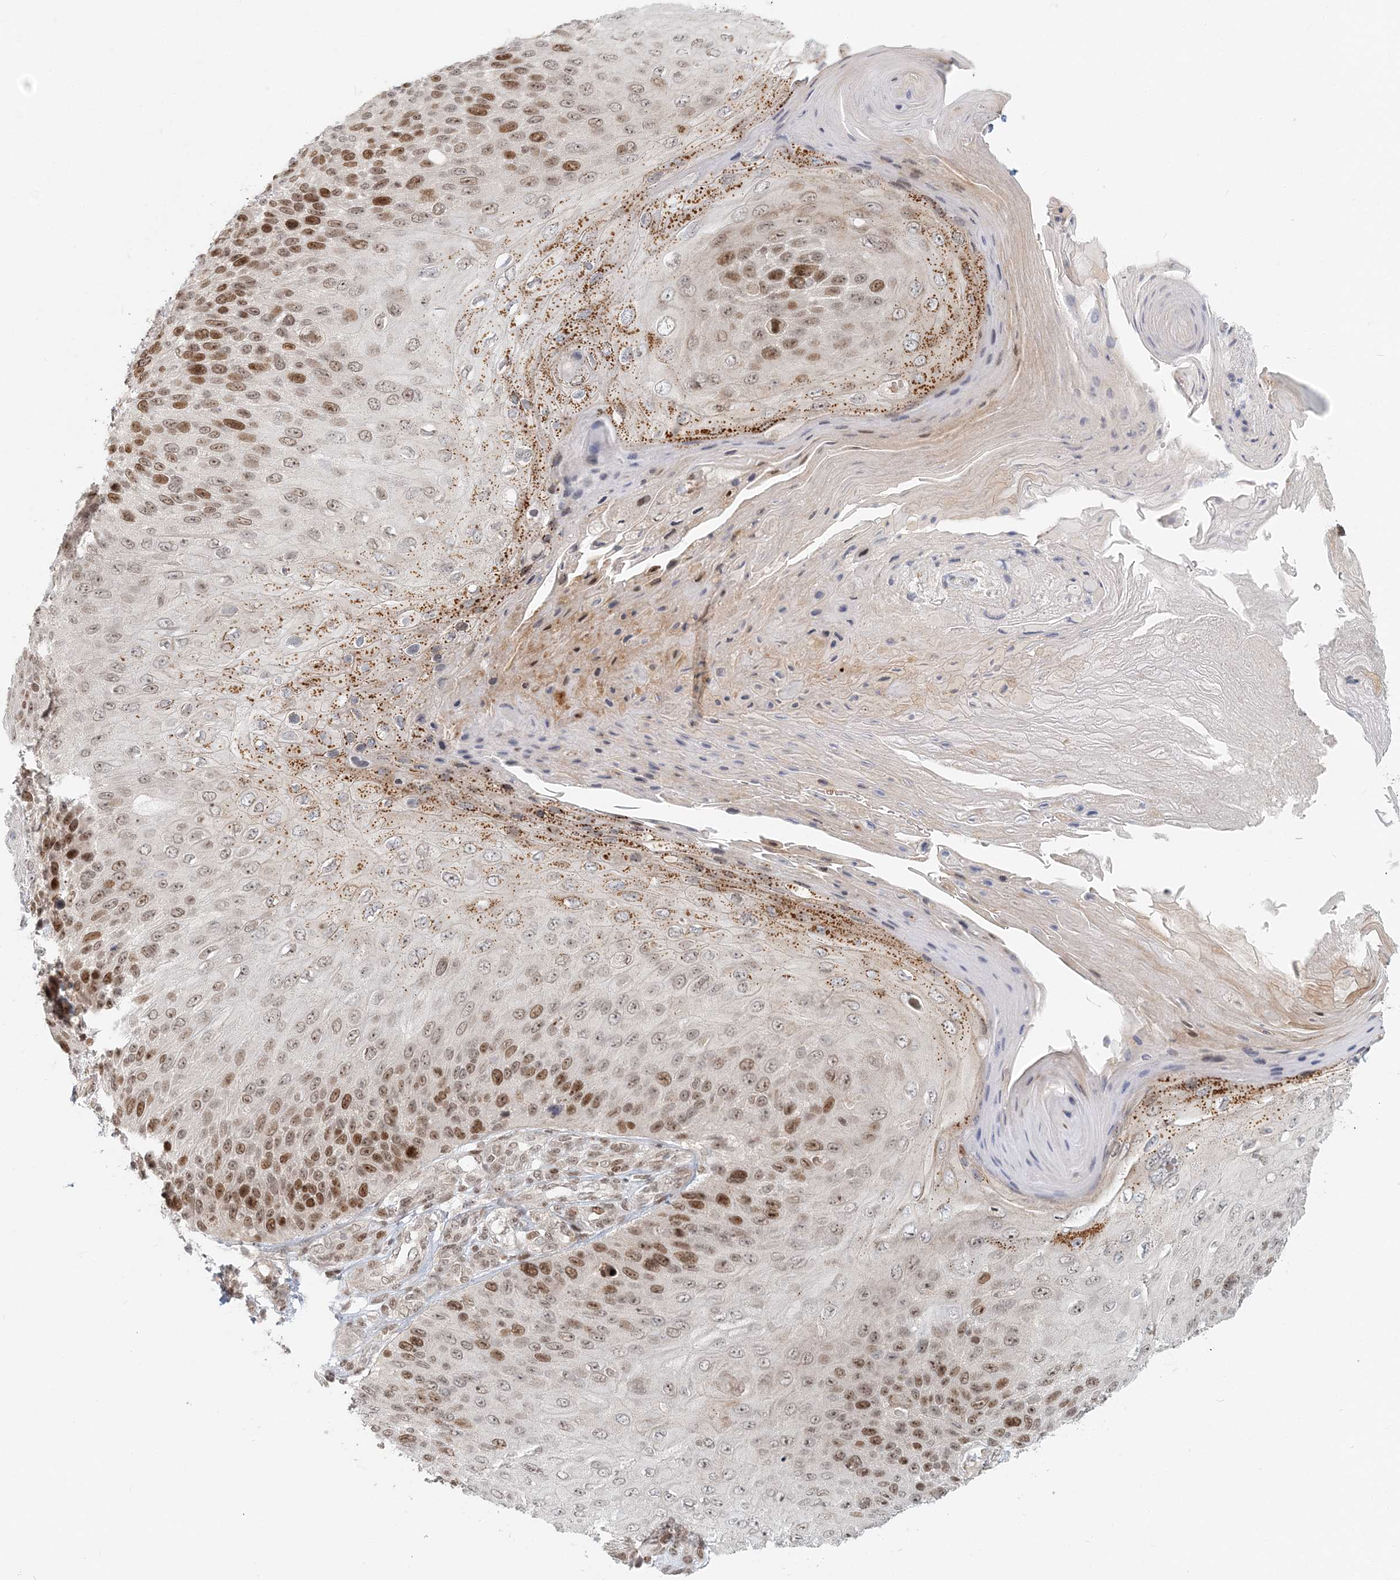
{"staining": {"intensity": "moderate", "quantity": ">75%", "location": "nuclear"}, "tissue": "skin cancer", "cell_type": "Tumor cells", "image_type": "cancer", "snomed": [{"axis": "morphology", "description": "Squamous cell carcinoma, NOS"}, {"axis": "topography", "description": "Skin"}], "caption": "A medium amount of moderate nuclear positivity is identified in approximately >75% of tumor cells in skin cancer tissue.", "gene": "BAZ1B", "patient": {"sex": "female", "age": 88}}